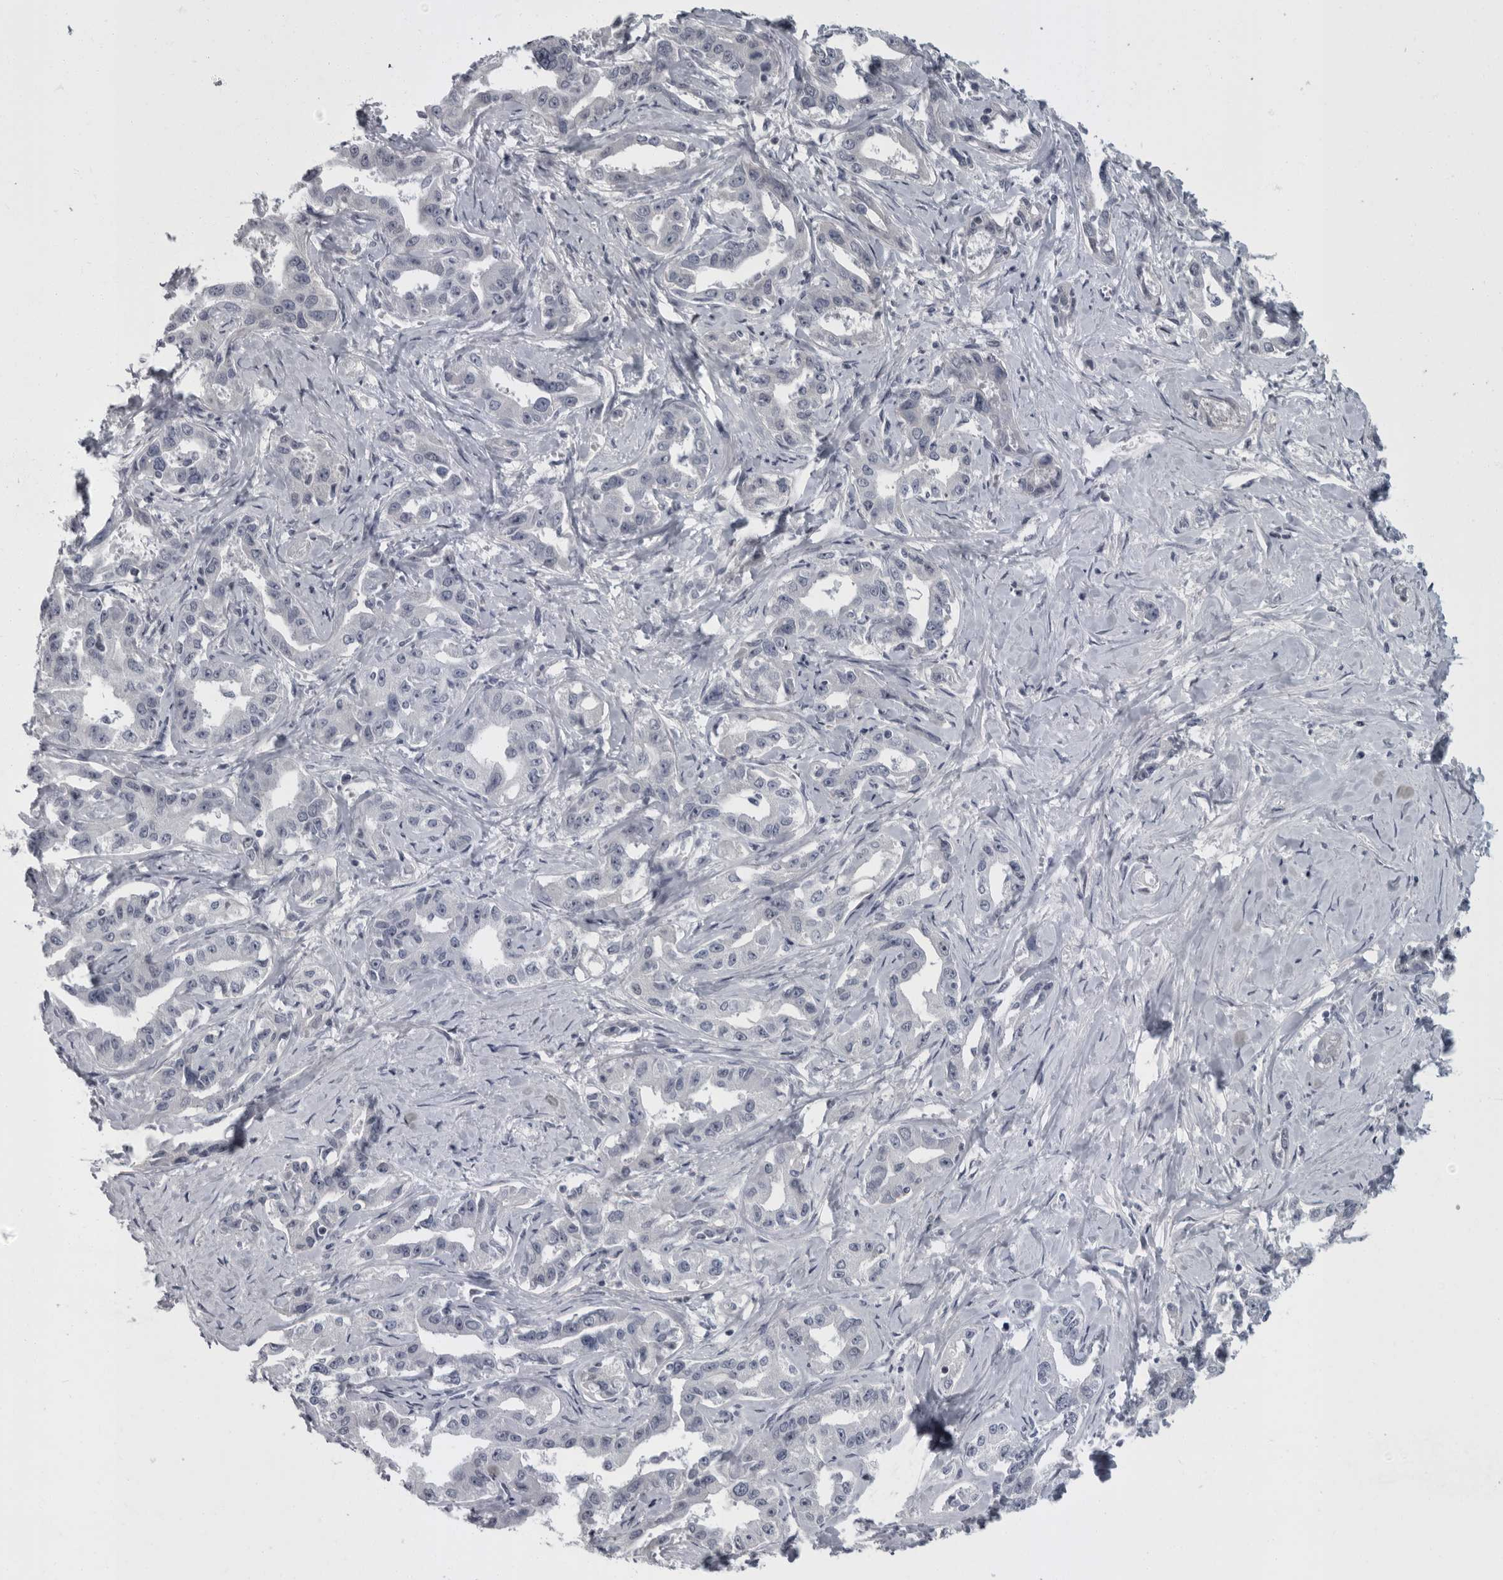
{"staining": {"intensity": "negative", "quantity": "none", "location": "none"}, "tissue": "liver cancer", "cell_type": "Tumor cells", "image_type": "cancer", "snomed": [{"axis": "morphology", "description": "Cholangiocarcinoma"}, {"axis": "topography", "description": "Liver"}], "caption": "Immunohistochemical staining of human liver cancer (cholangiocarcinoma) exhibits no significant staining in tumor cells.", "gene": "SLC25A39", "patient": {"sex": "male", "age": 59}}